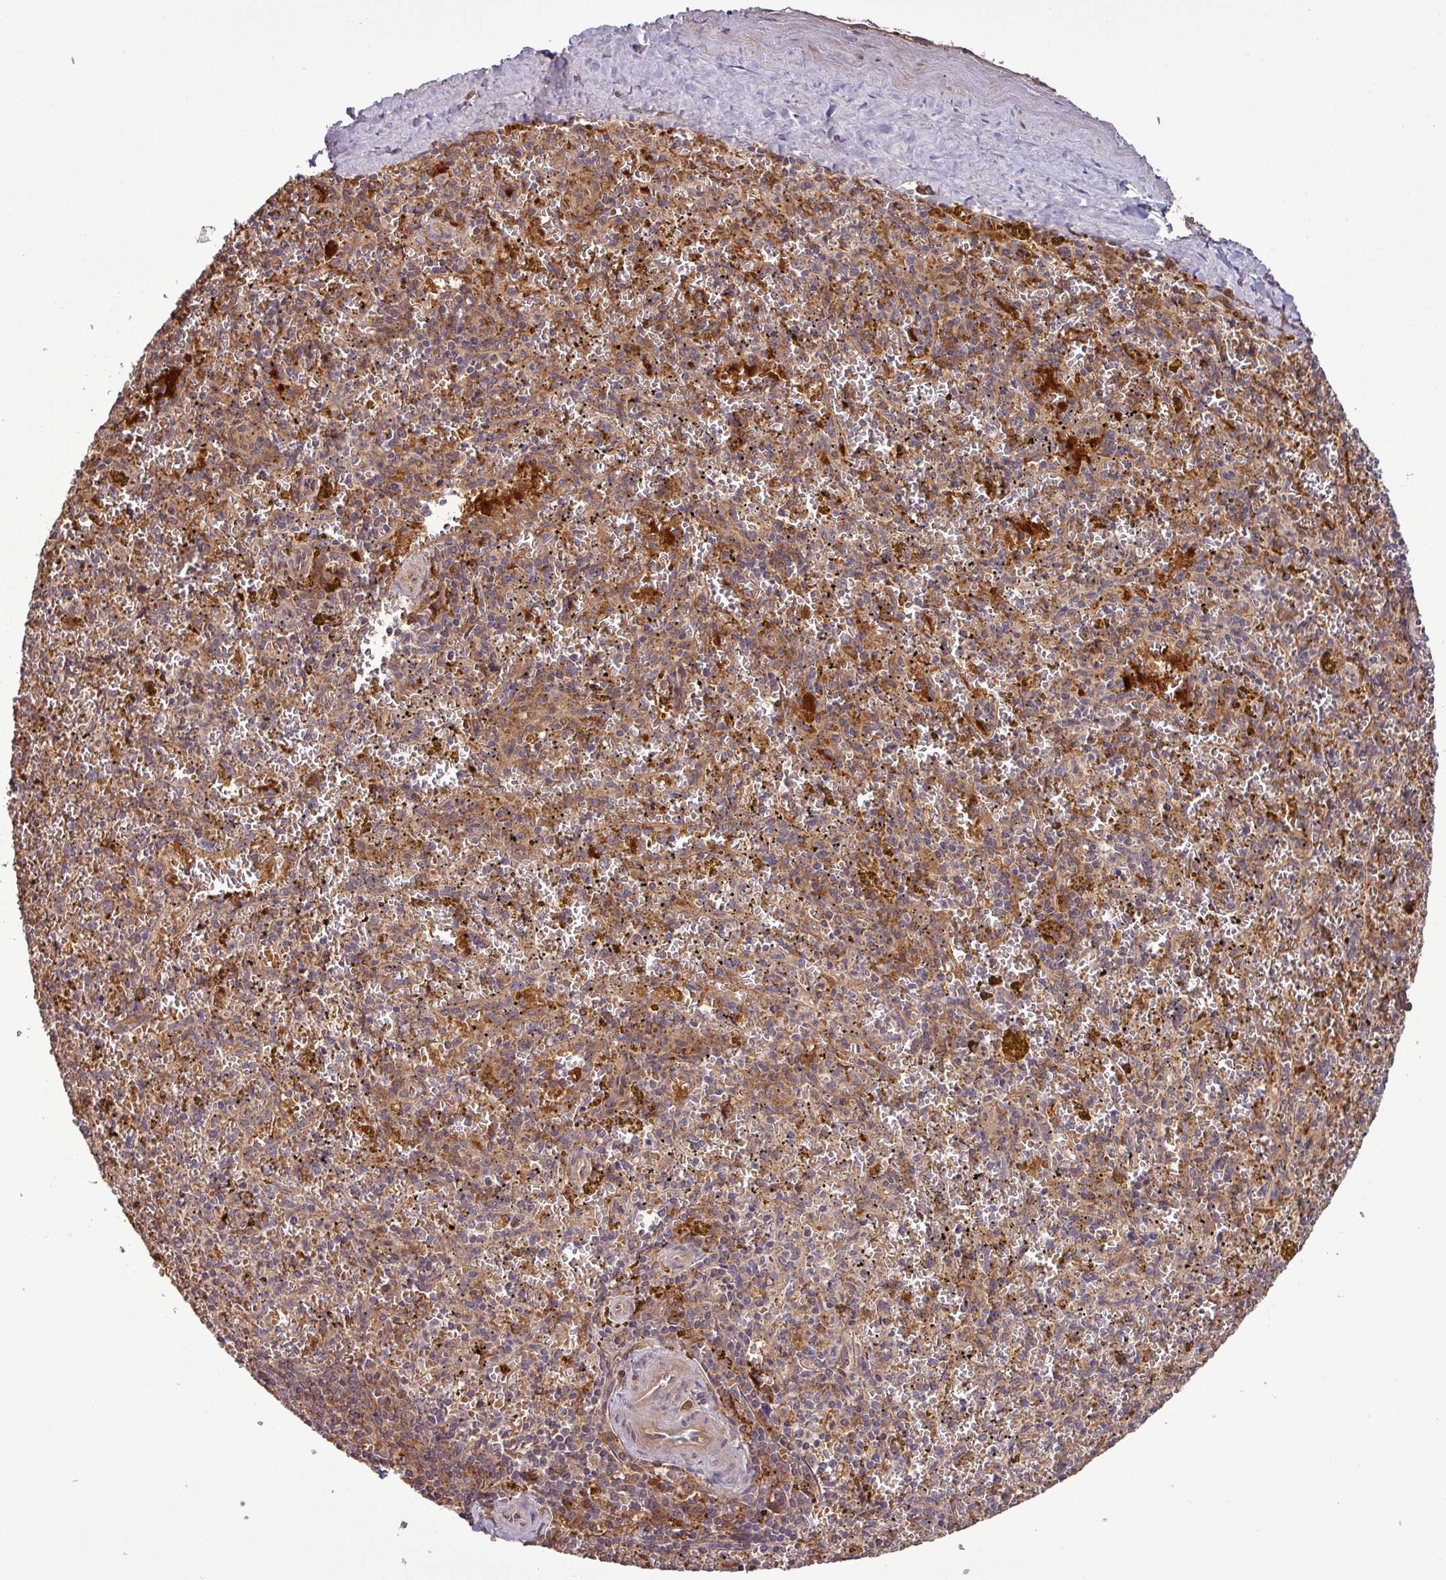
{"staining": {"intensity": "moderate", "quantity": "<25%", "location": "cytoplasmic/membranous"}, "tissue": "spleen", "cell_type": "Cells in red pulp", "image_type": "normal", "snomed": [{"axis": "morphology", "description": "Normal tissue, NOS"}, {"axis": "topography", "description": "Spleen"}], "caption": "Cells in red pulp display low levels of moderate cytoplasmic/membranous staining in about <25% of cells in benign spleen.", "gene": "SIRPB2", "patient": {"sex": "male", "age": 57}}